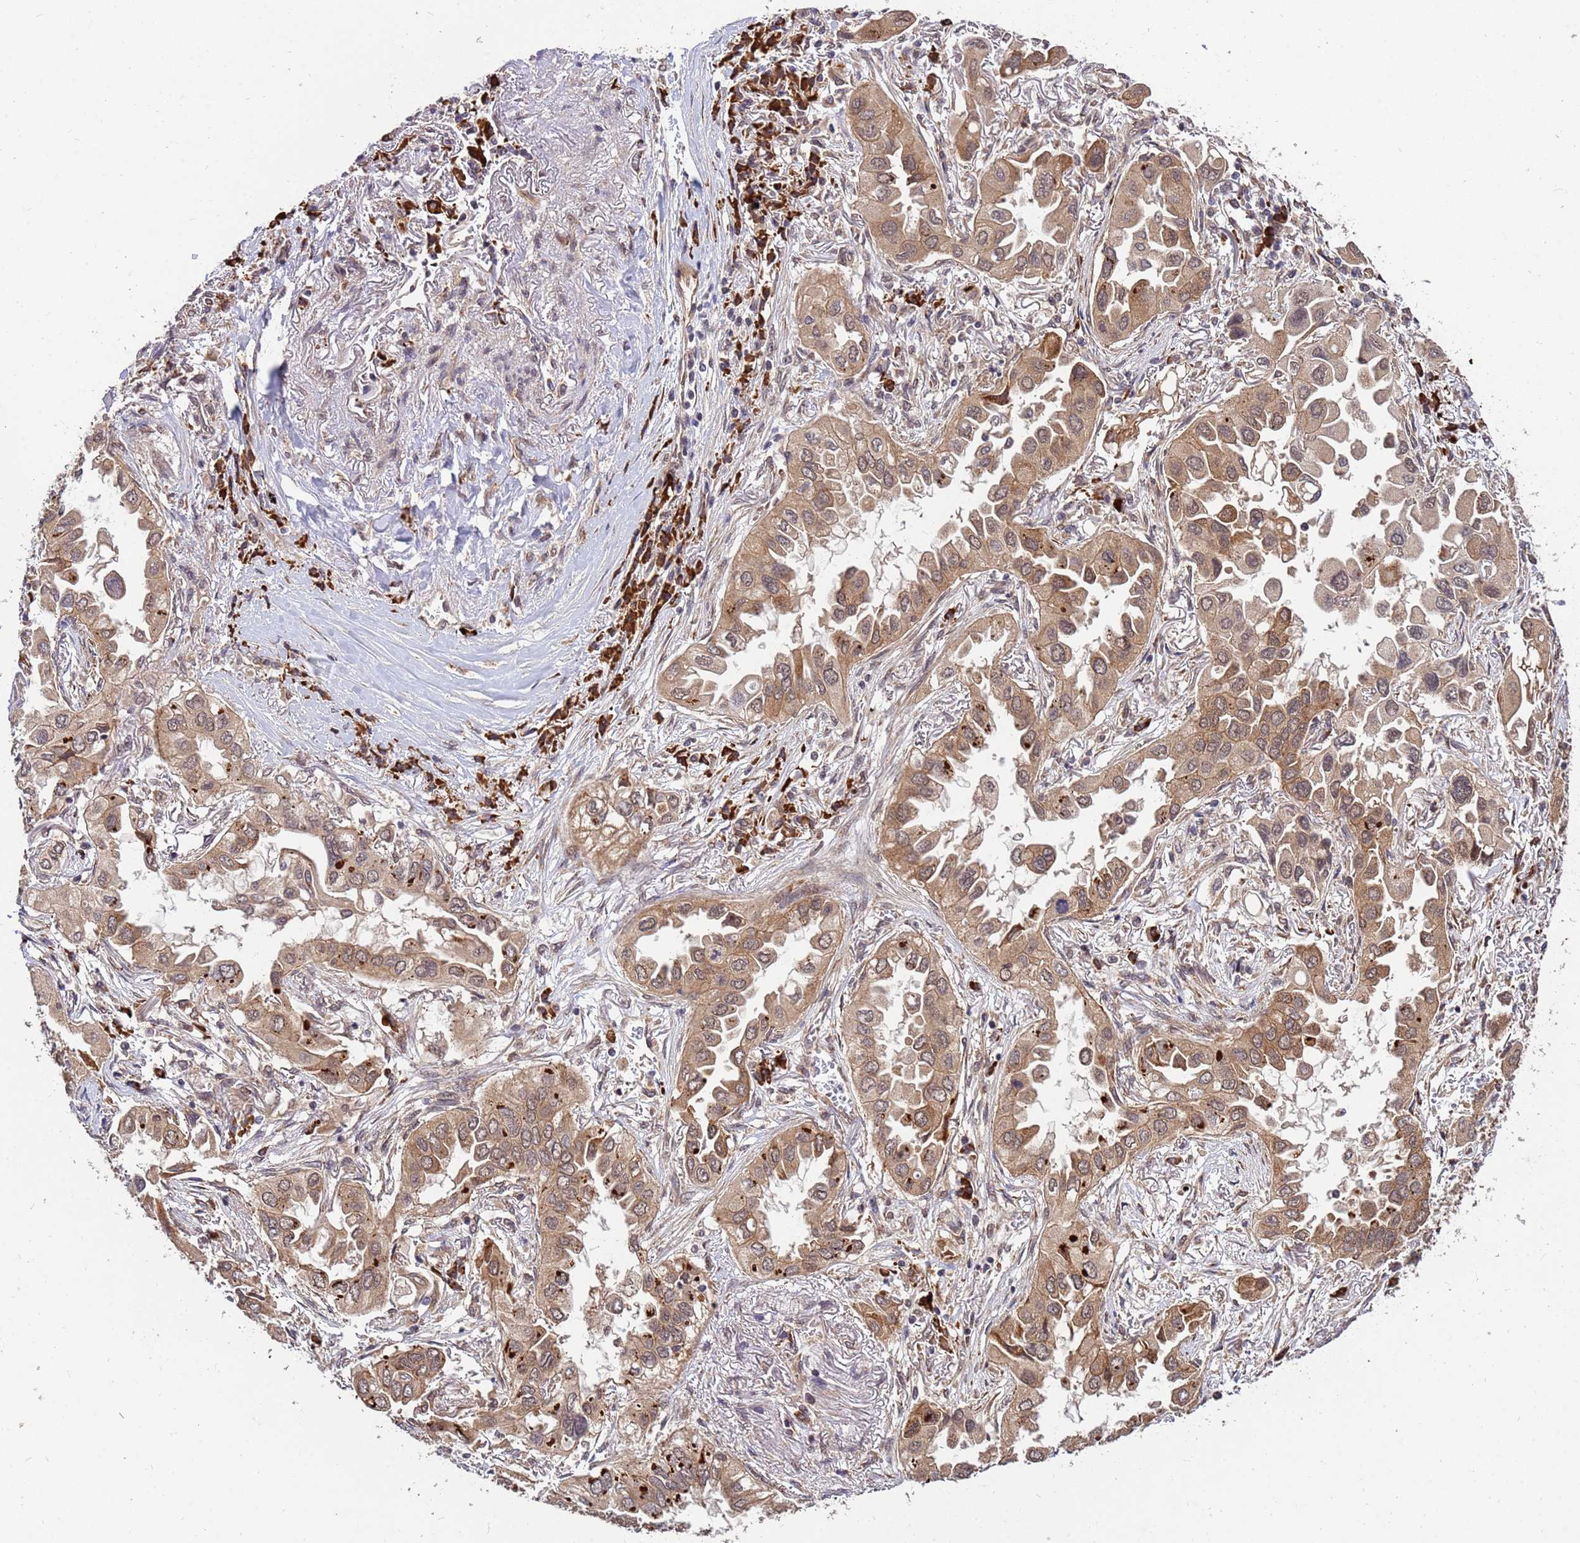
{"staining": {"intensity": "moderate", "quantity": "25%-75%", "location": "cytoplasmic/membranous,nuclear"}, "tissue": "lung cancer", "cell_type": "Tumor cells", "image_type": "cancer", "snomed": [{"axis": "morphology", "description": "Adenocarcinoma, NOS"}, {"axis": "topography", "description": "Lung"}], "caption": "Lung cancer tissue displays moderate cytoplasmic/membranous and nuclear expression in approximately 25%-75% of tumor cells, visualized by immunohistochemistry.", "gene": "ZNF619", "patient": {"sex": "female", "age": 76}}